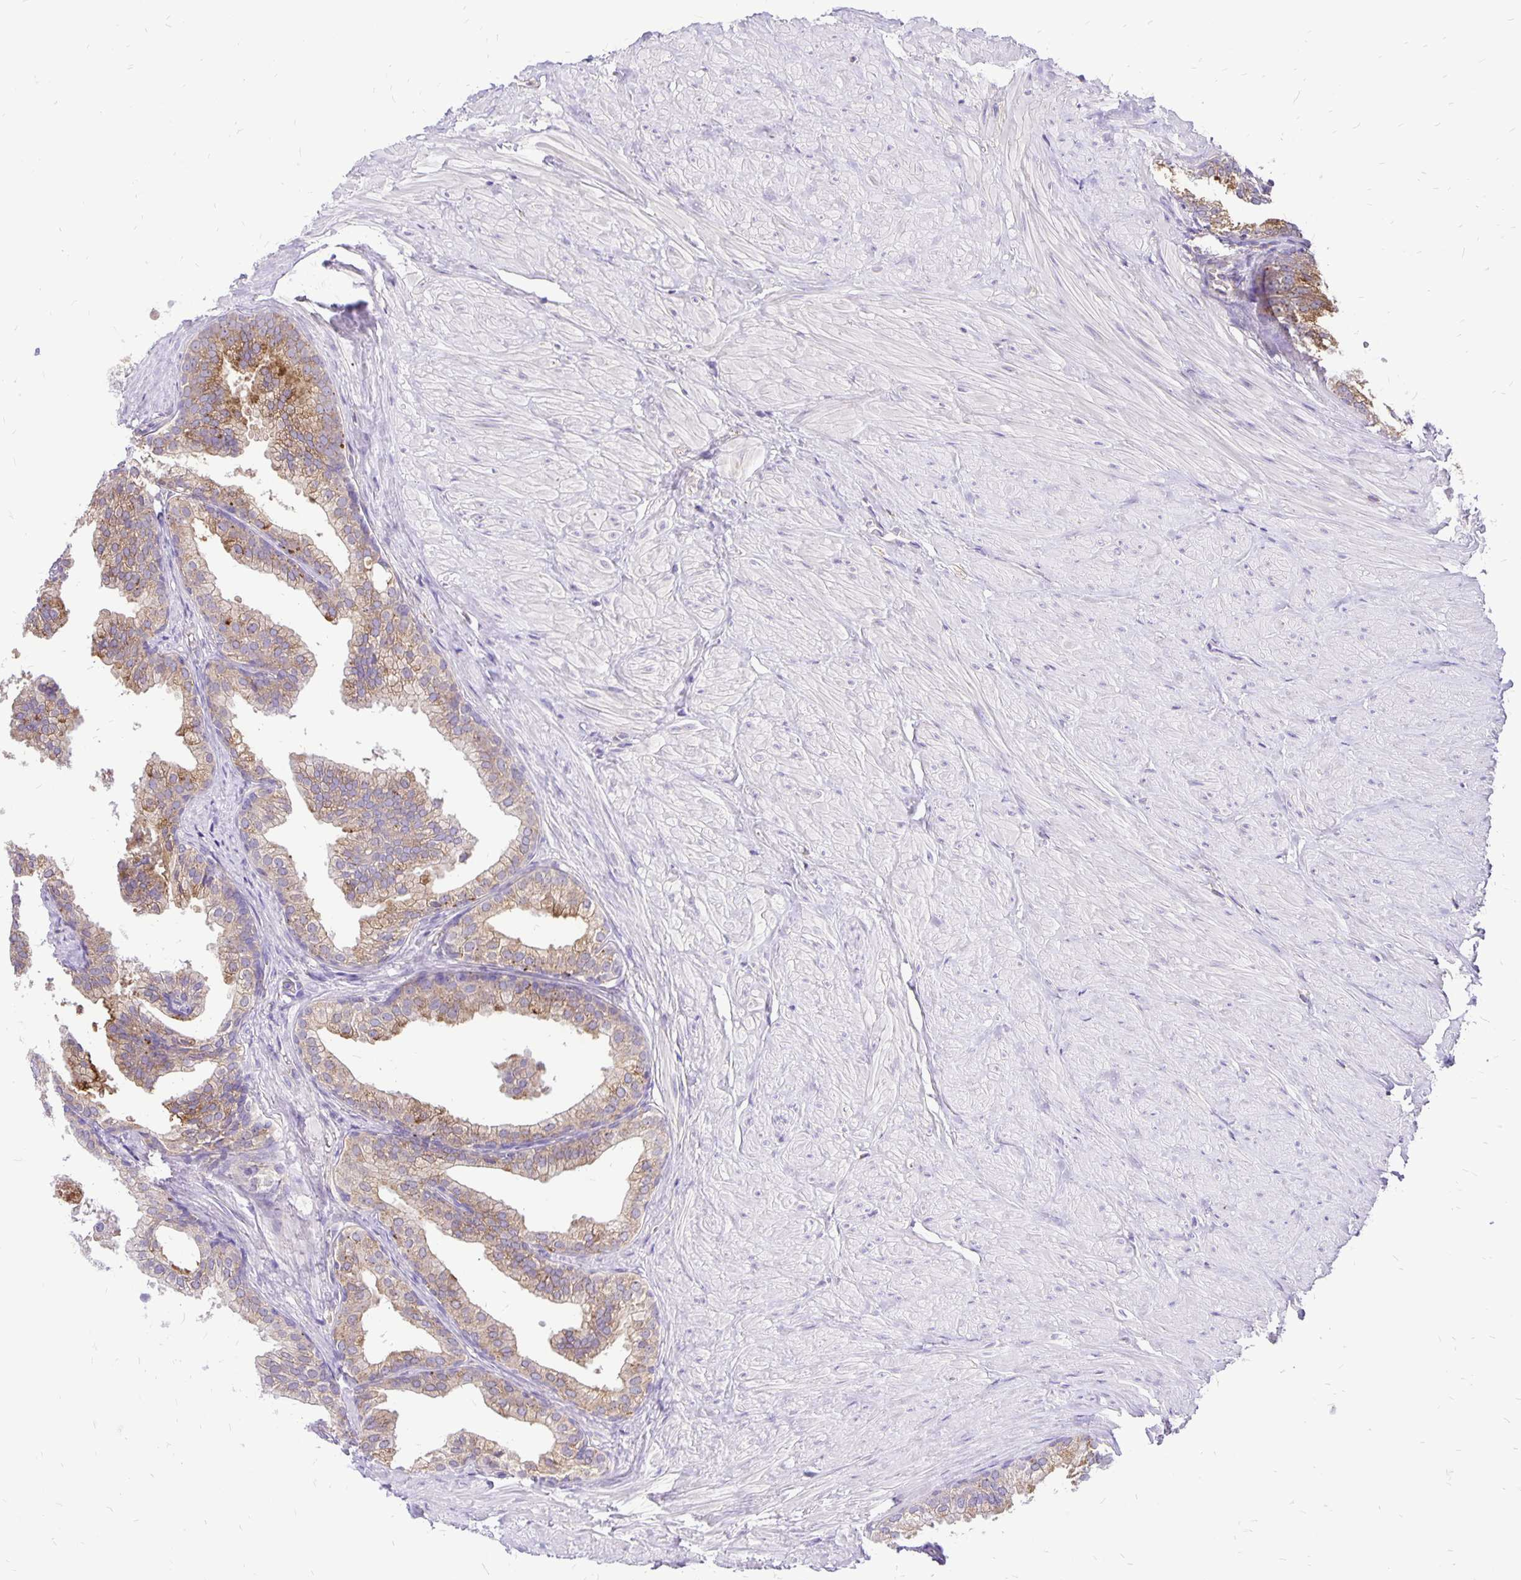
{"staining": {"intensity": "weak", "quantity": ">75%", "location": "cytoplasmic/membranous"}, "tissue": "prostate", "cell_type": "Glandular cells", "image_type": "normal", "snomed": [{"axis": "morphology", "description": "Normal tissue, NOS"}, {"axis": "topography", "description": "Prostate"}, {"axis": "topography", "description": "Peripheral nerve tissue"}], "caption": "A low amount of weak cytoplasmic/membranous expression is identified in approximately >75% of glandular cells in benign prostate.", "gene": "EIF5A", "patient": {"sex": "male", "age": 55}}